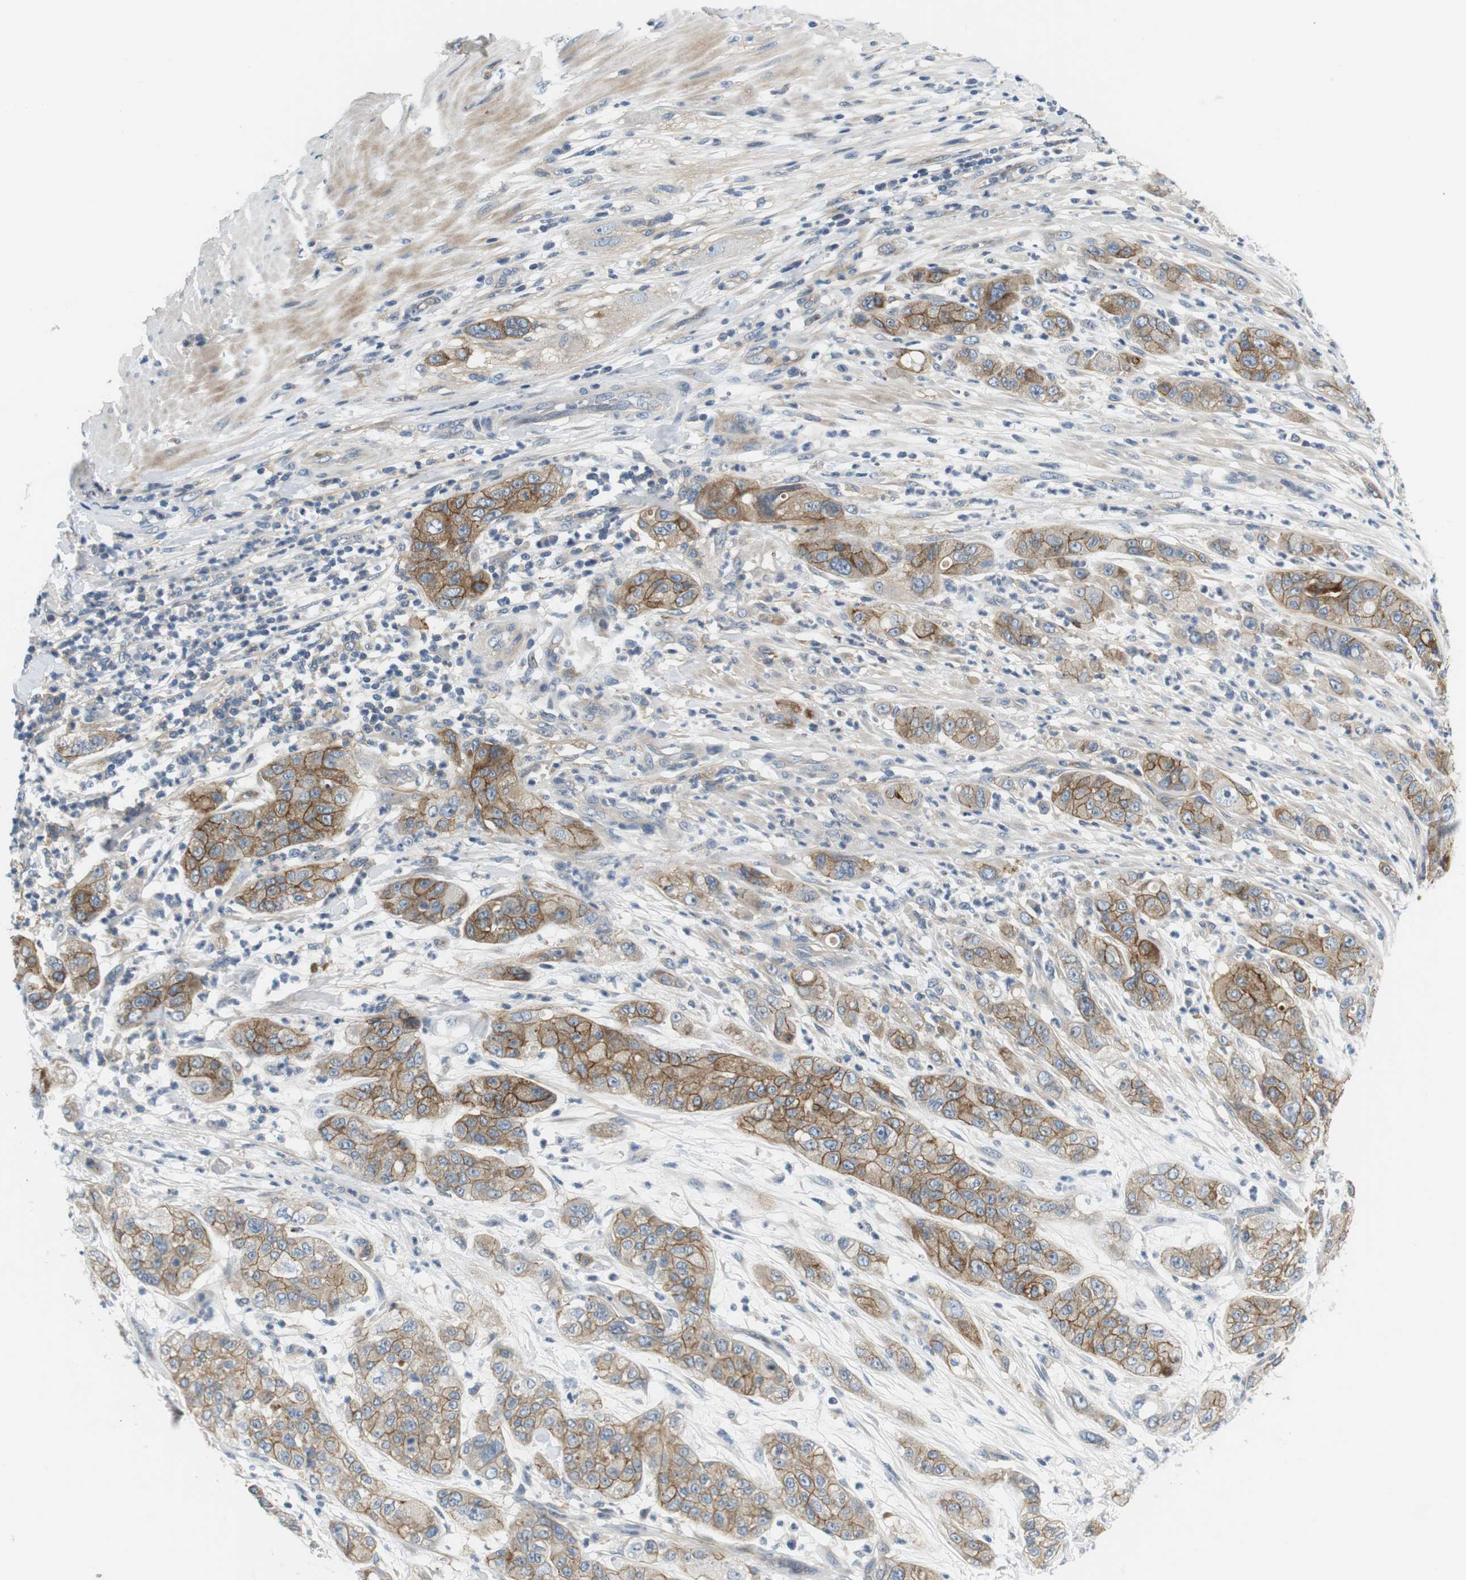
{"staining": {"intensity": "moderate", "quantity": ">75%", "location": "cytoplasmic/membranous"}, "tissue": "pancreatic cancer", "cell_type": "Tumor cells", "image_type": "cancer", "snomed": [{"axis": "morphology", "description": "Adenocarcinoma, NOS"}, {"axis": "topography", "description": "Pancreas"}], "caption": "A brown stain shows moderate cytoplasmic/membranous staining of a protein in pancreatic cancer tumor cells. (DAB = brown stain, brightfield microscopy at high magnification).", "gene": "SLC30A1", "patient": {"sex": "female", "age": 78}}